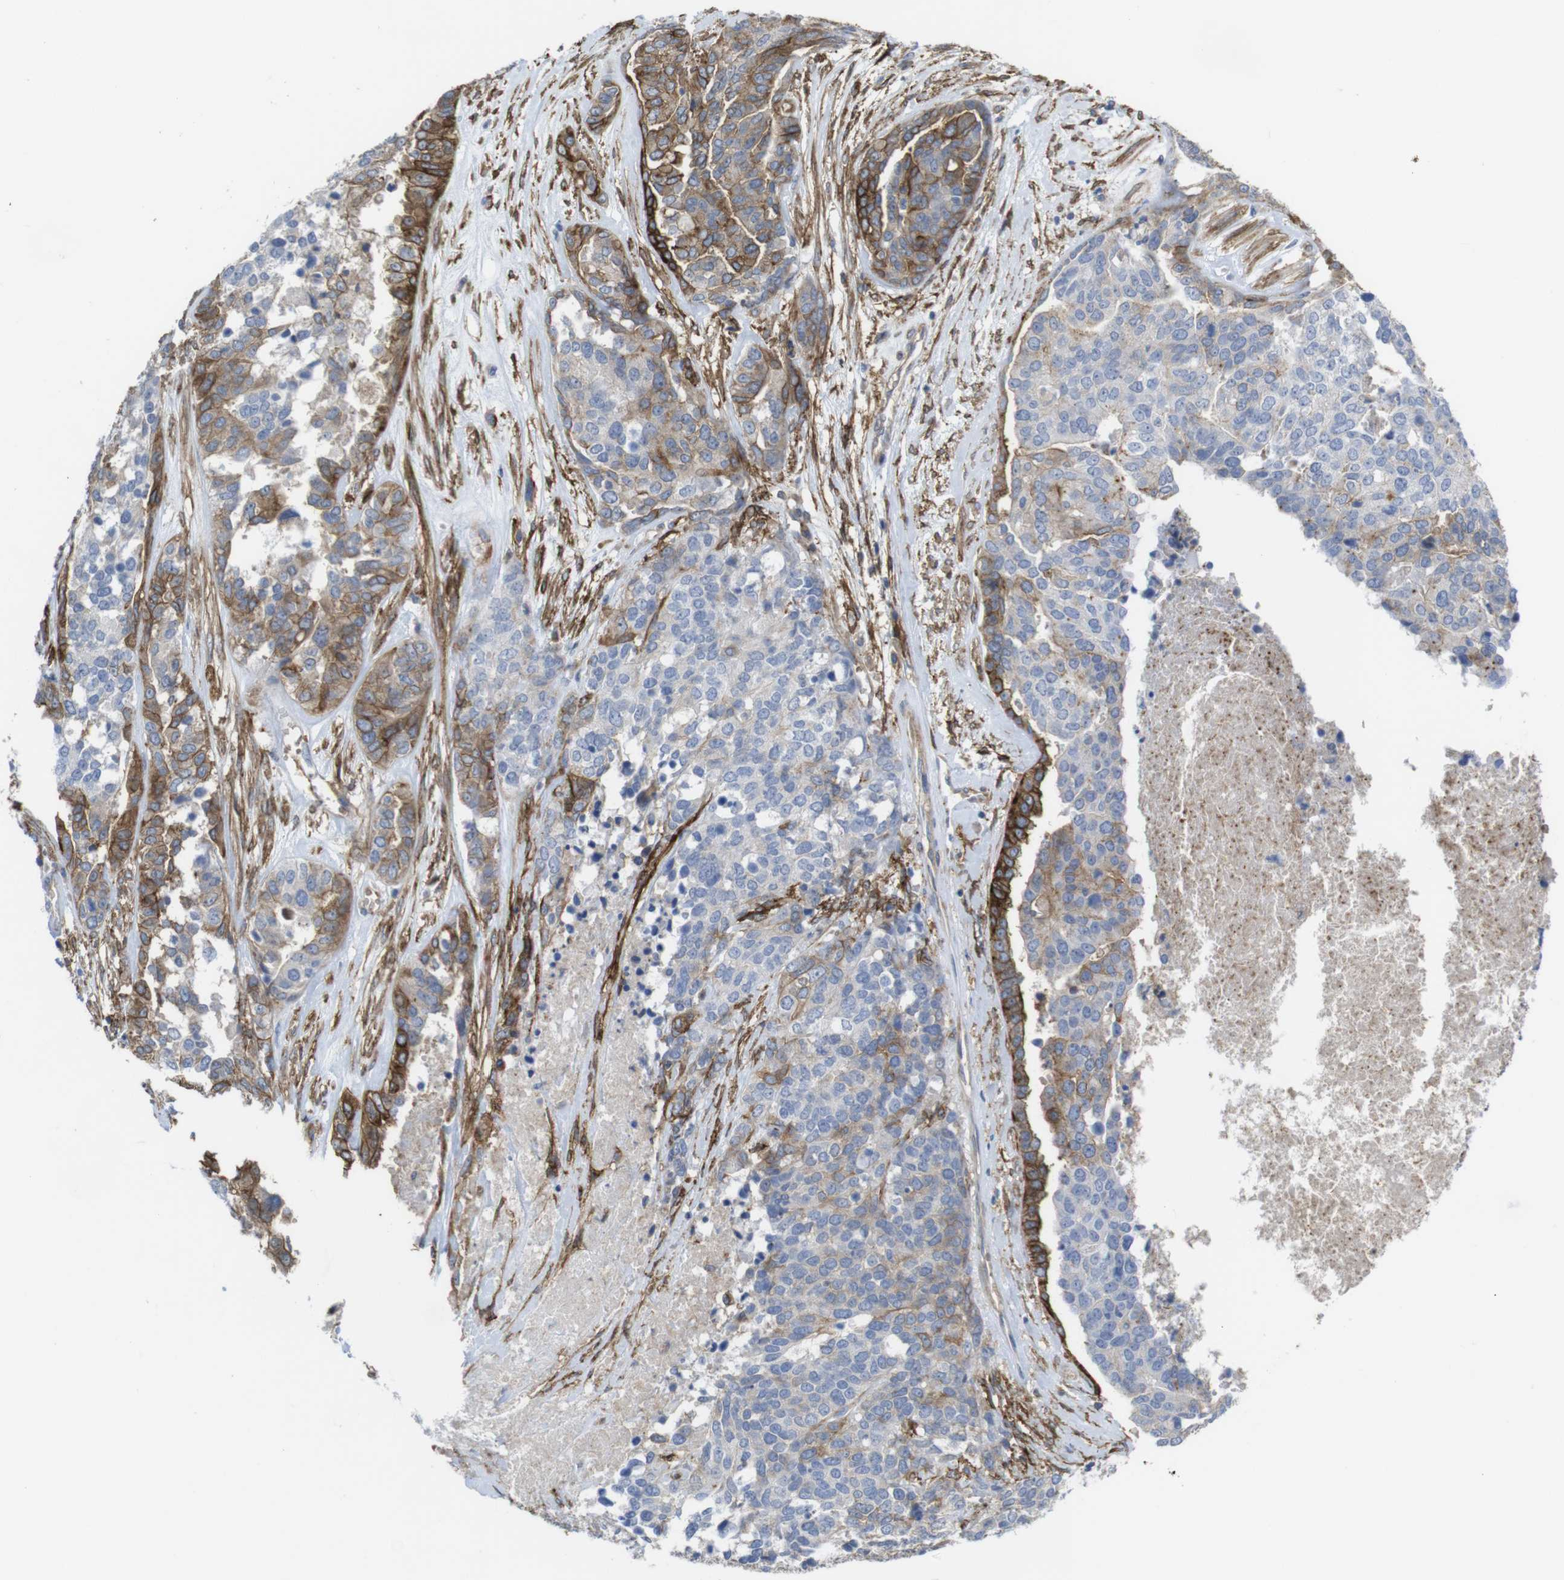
{"staining": {"intensity": "moderate", "quantity": "25%-75%", "location": "cytoplasmic/membranous"}, "tissue": "ovarian cancer", "cell_type": "Tumor cells", "image_type": "cancer", "snomed": [{"axis": "morphology", "description": "Cystadenocarcinoma, serous, NOS"}, {"axis": "topography", "description": "Ovary"}], "caption": "Ovarian cancer was stained to show a protein in brown. There is medium levels of moderate cytoplasmic/membranous staining in approximately 25%-75% of tumor cells.", "gene": "CYBRD1", "patient": {"sex": "female", "age": 44}}